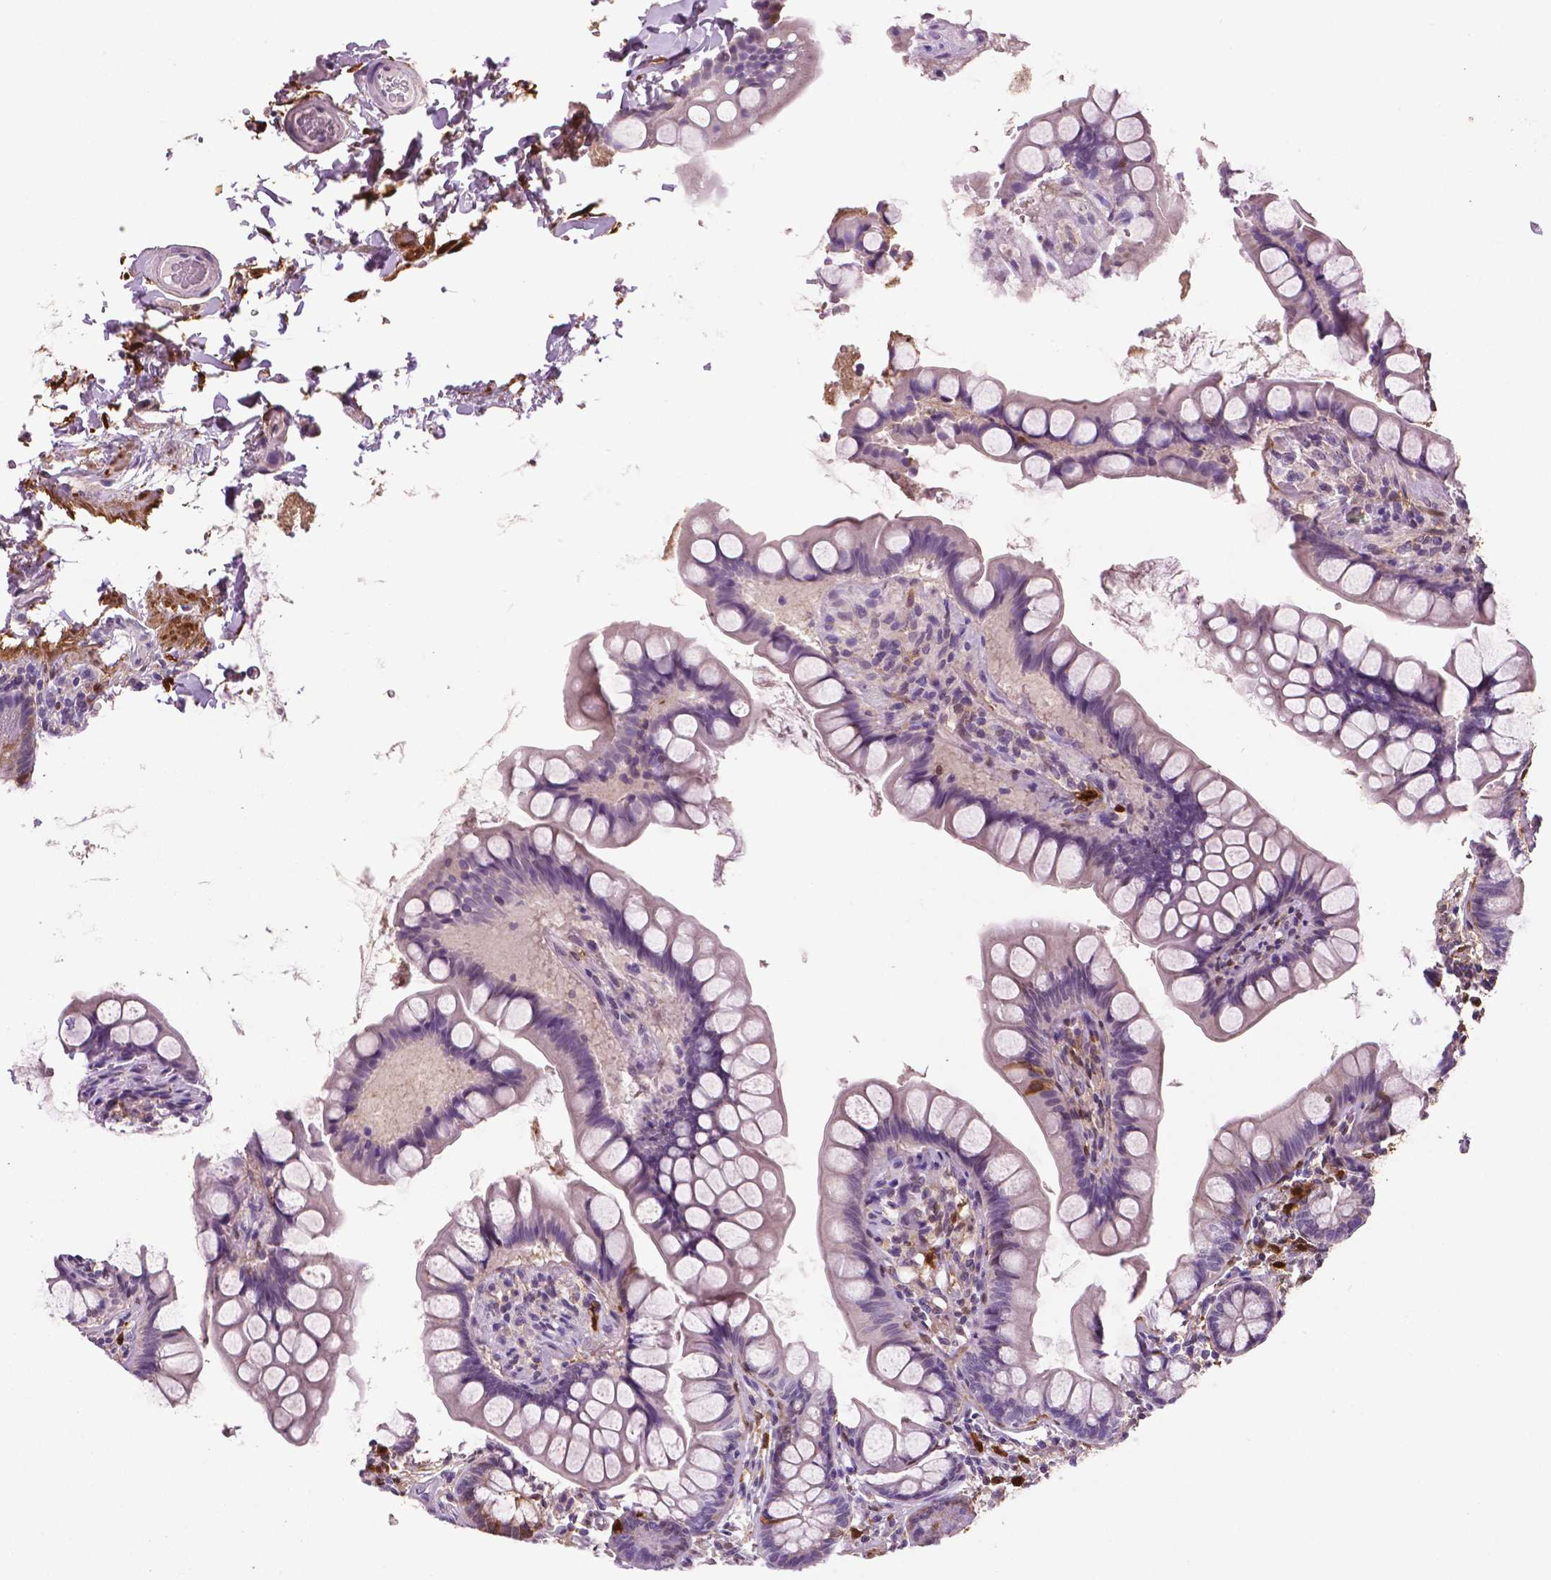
{"staining": {"intensity": "moderate", "quantity": "<25%", "location": "cytoplasmic/membranous"}, "tissue": "small intestine", "cell_type": "Glandular cells", "image_type": "normal", "snomed": [{"axis": "morphology", "description": "Normal tissue, NOS"}, {"axis": "topography", "description": "Small intestine"}], "caption": "Immunohistochemistry of unremarkable human small intestine displays low levels of moderate cytoplasmic/membranous positivity in about <25% of glandular cells. Immunohistochemistry stains the protein of interest in brown and the nuclei are stained blue.", "gene": "PHGDH", "patient": {"sex": "male", "age": 70}}